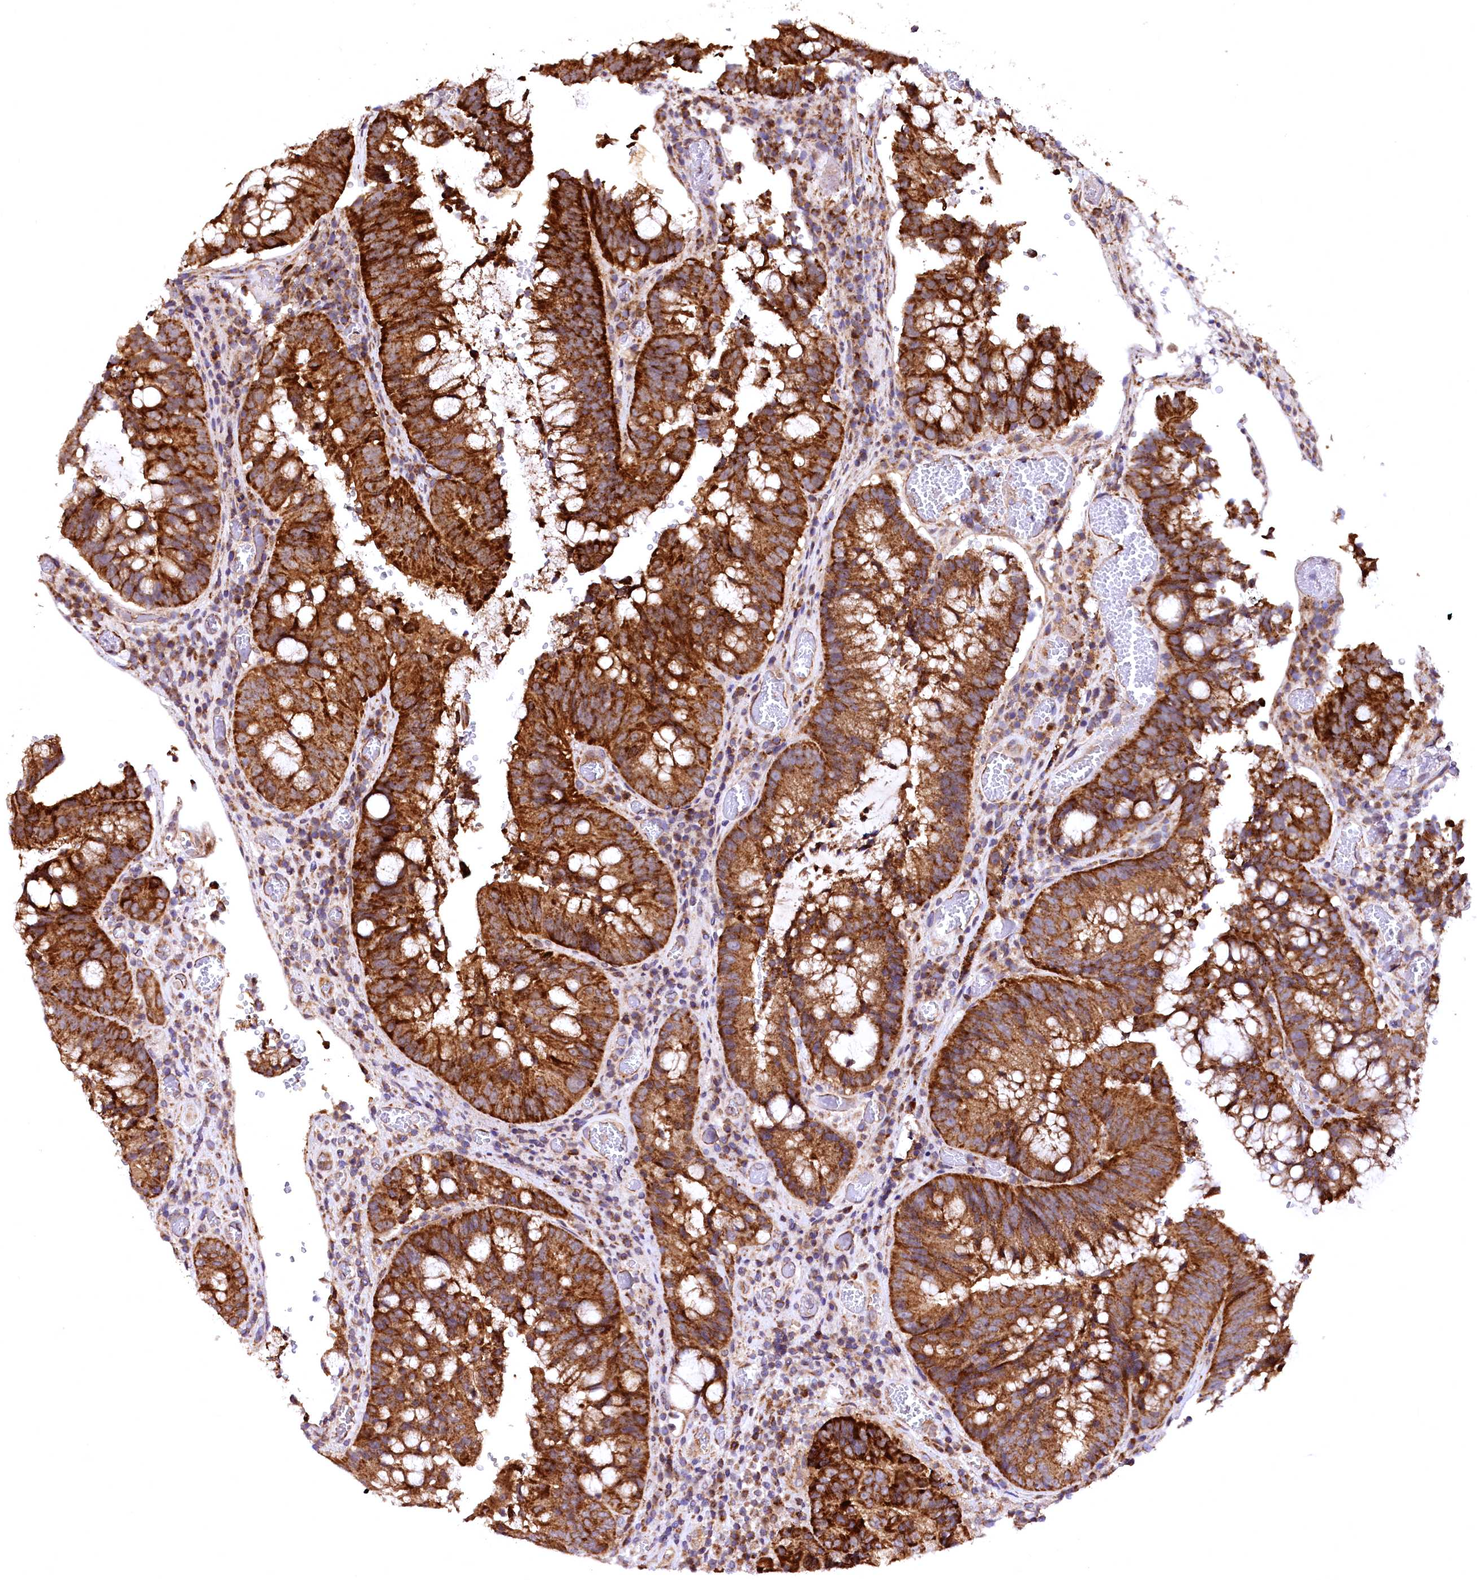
{"staining": {"intensity": "strong", "quantity": ">75%", "location": "cytoplasmic/membranous"}, "tissue": "colorectal cancer", "cell_type": "Tumor cells", "image_type": "cancer", "snomed": [{"axis": "morphology", "description": "Adenocarcinoma, NOS"}, {"axis": "topography", "description": "Rectum"}], "caption": "Adenocarcinoma (colorectal) tissue demonstrates strong cytoplasmic/membranous staining in approximately >75% of tumor cells", "gene": "MRPL57", "patient": {"sex": "male", "age": 69}}